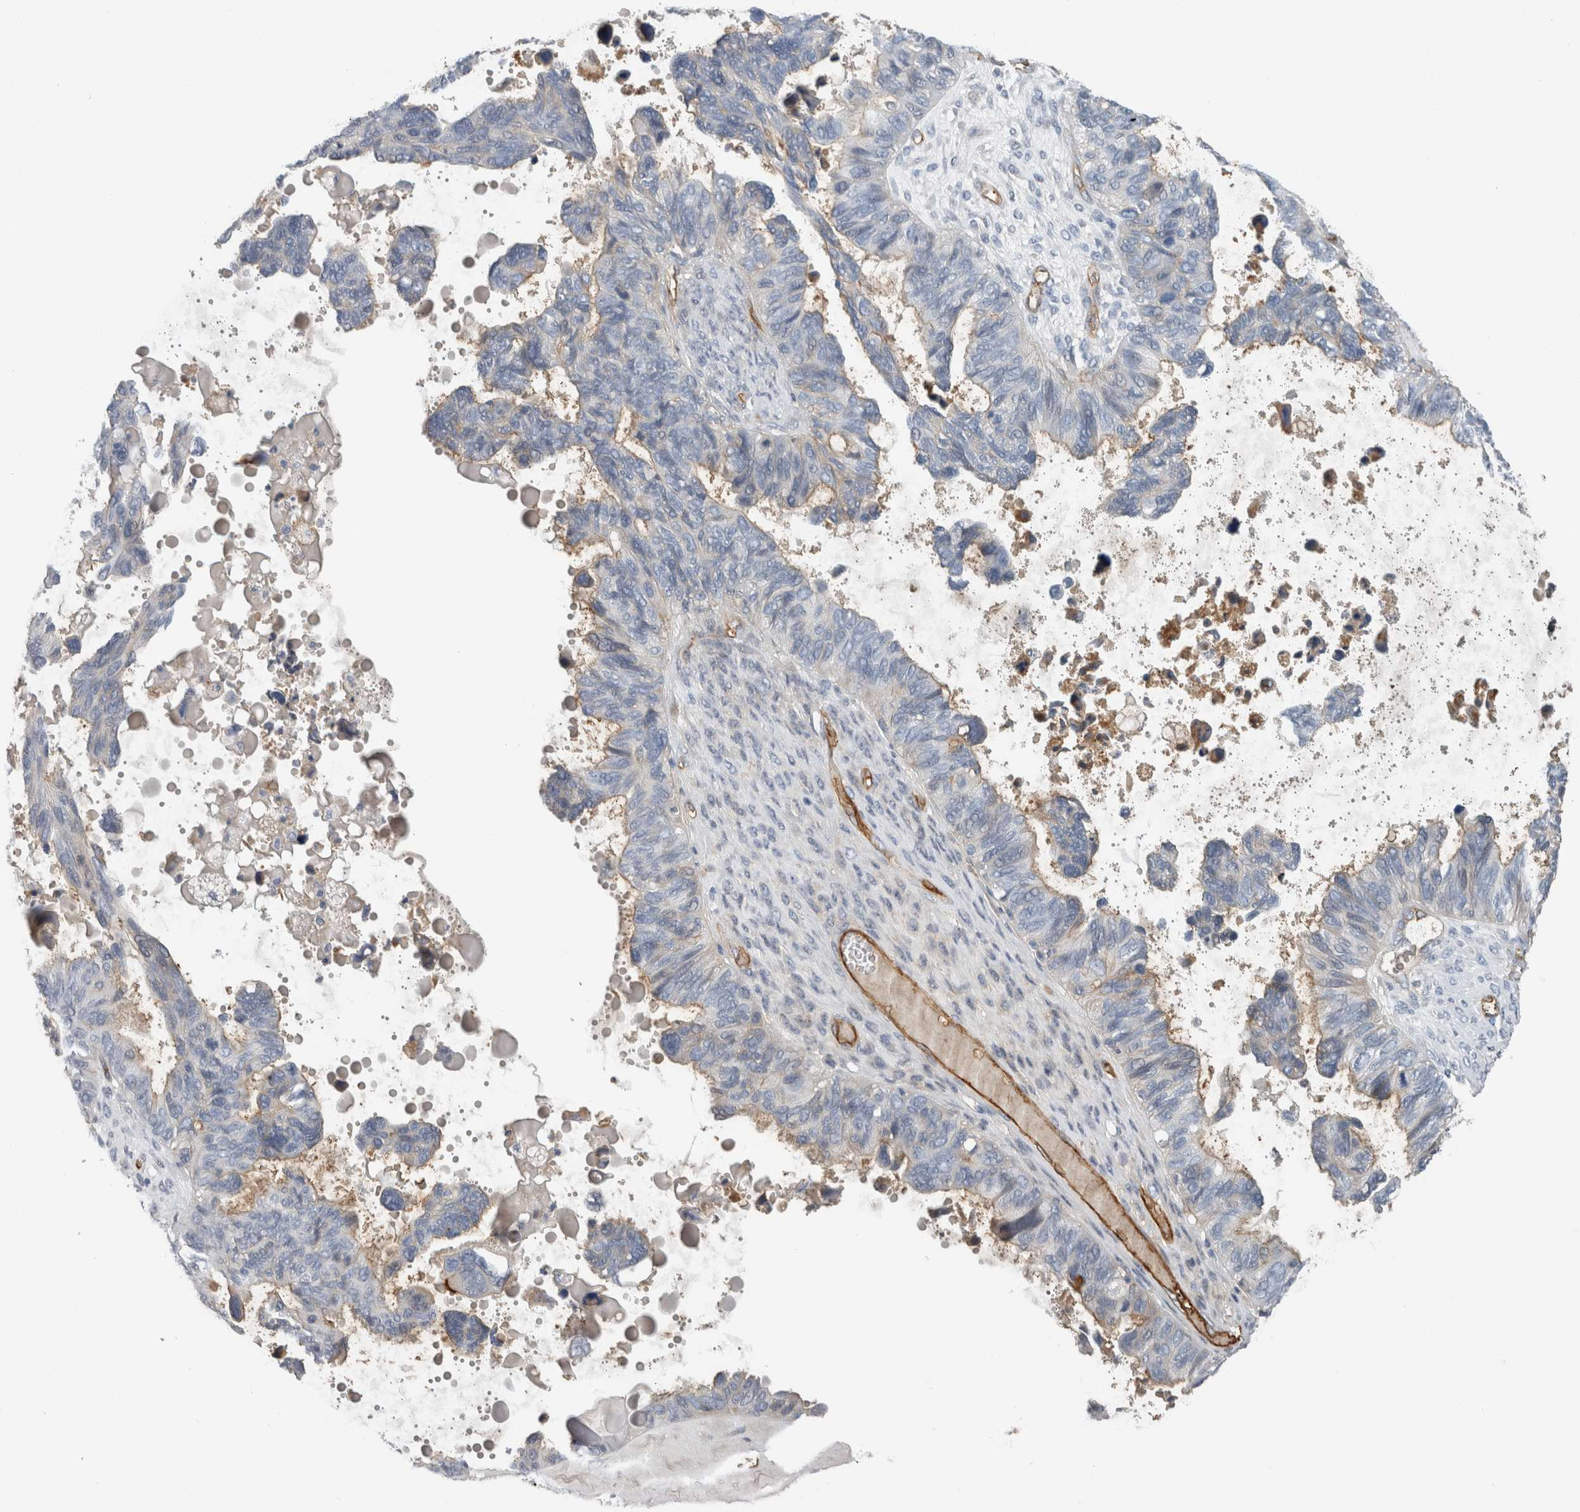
{"staining": {"intensity": "negative", "quantity": "none", "location": "none"}, "tissue": "ovarian cancer", "cell_type": "Tumor cells", "image_type": "cancer", "snomed": [{"axis": "morphology", "description": "Cystadenocarcinoma, serous, NOS"}, {"axis": "topography", "description": "Ovary"}], "caption": "High power microscopy micrograph of an immunohistochemistry histopathology image of ovarian cancer (serous cystadenocarcinoma), revealing no significant positivity in tumor cells. (DAB immunohistochemistry with hematoxylin counter stain).", "gene": "CD59", "patient": {"sex": "female", "age": 79}}